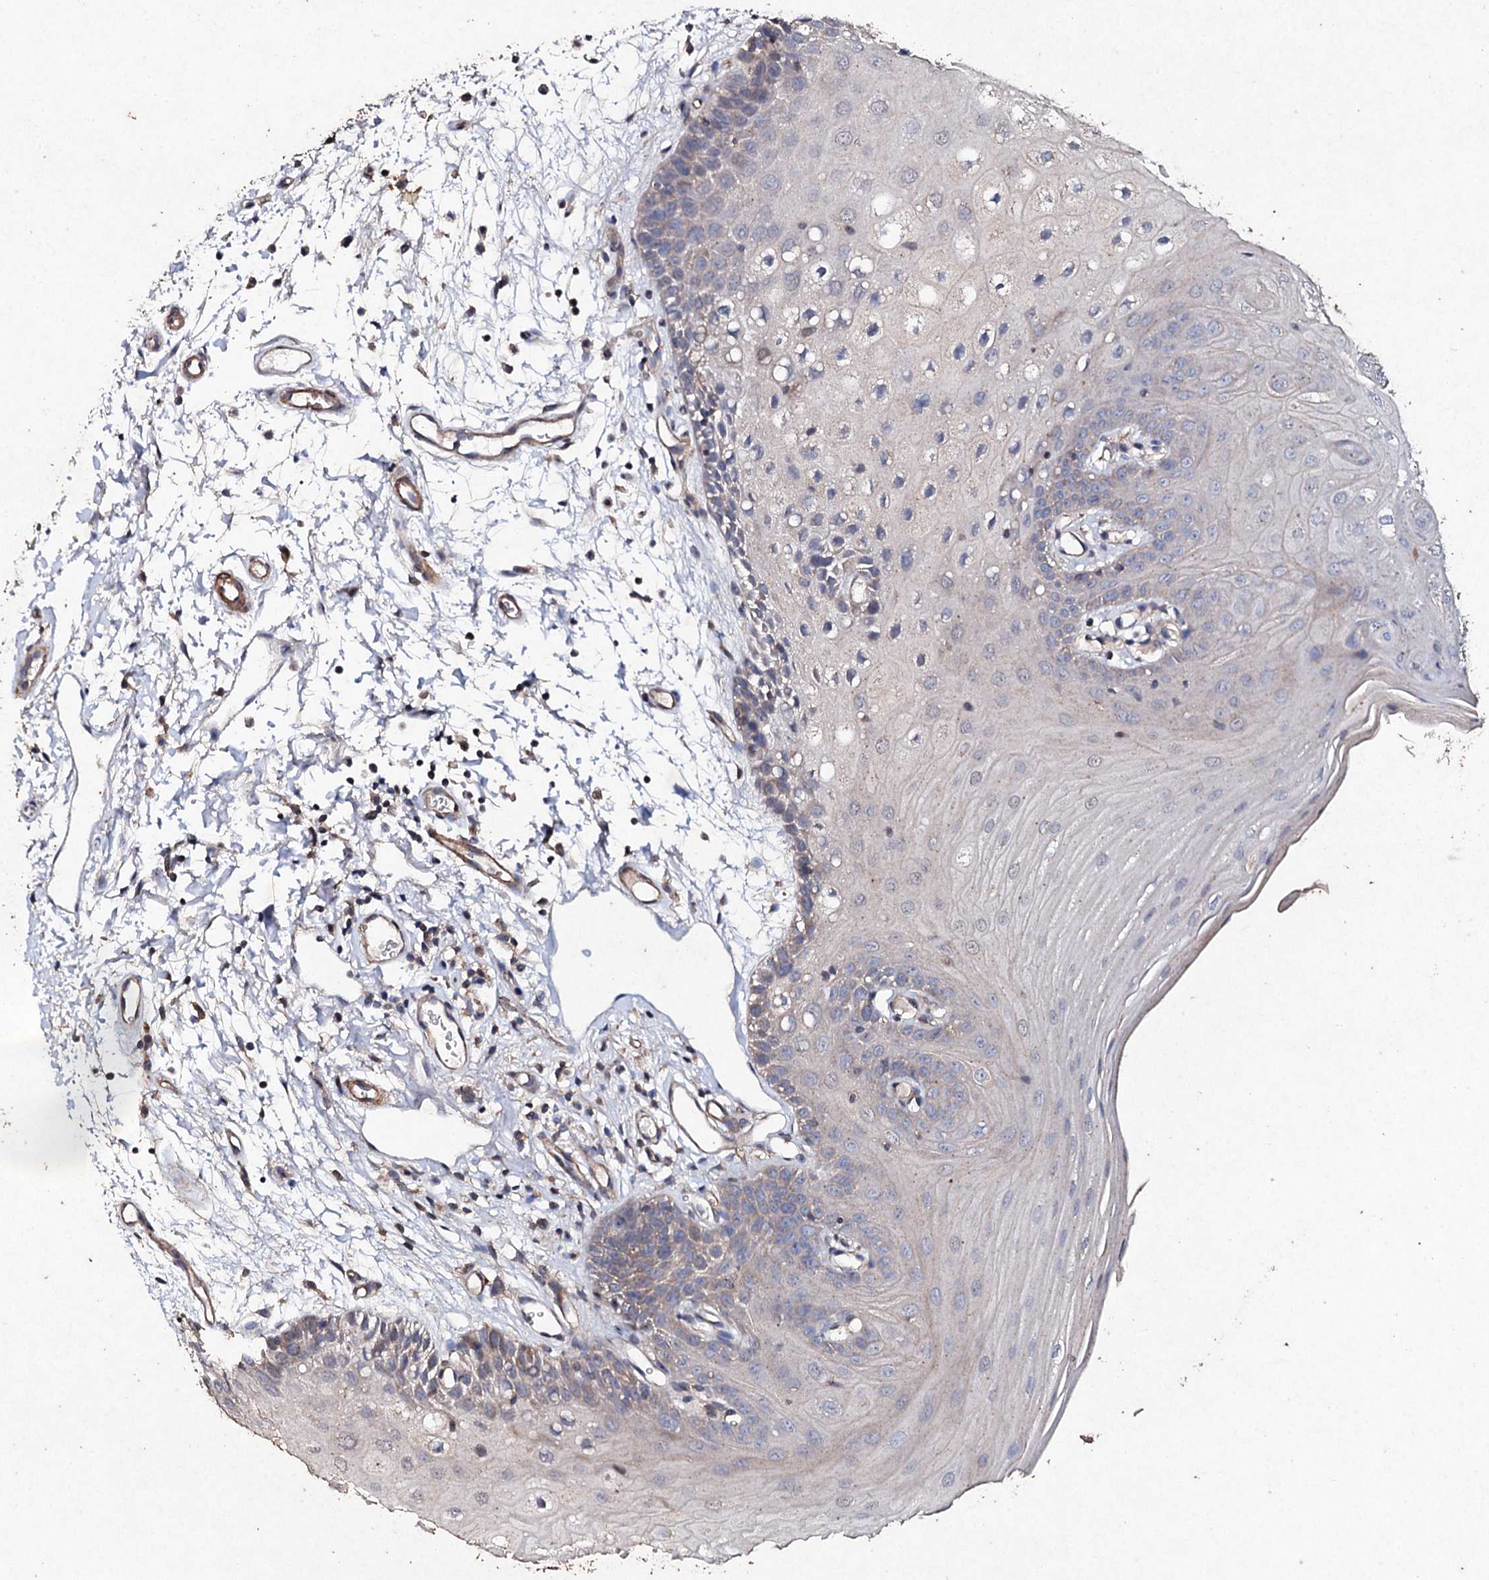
{"staining": {"intensity": "weak", "quantity": "25%-75%", "location": "cytoplasmic/membranous"}, "tissue": "oral mucosa", "cell_type": "Squamous epithelial cells", "image_type": "normal", "snomed": [{"axis": "morphology", "description": "Normal tissue, NOS"}, {"axis": "topography", "description": "Oral tissue"}, {"axis": "topography", "description": "Tounge, NOS"}], "caption": "Immunohistochemistry (IHC) micrograph of normal human oral mucosa stained for a protein (brown), which exhibits low levels of weak cytoplasmic/membranous expression in approximately 25%-75% of squamous epithelial cells.", "gene": "MOCOS", "patient": {"sex": "female", "age": 73}}